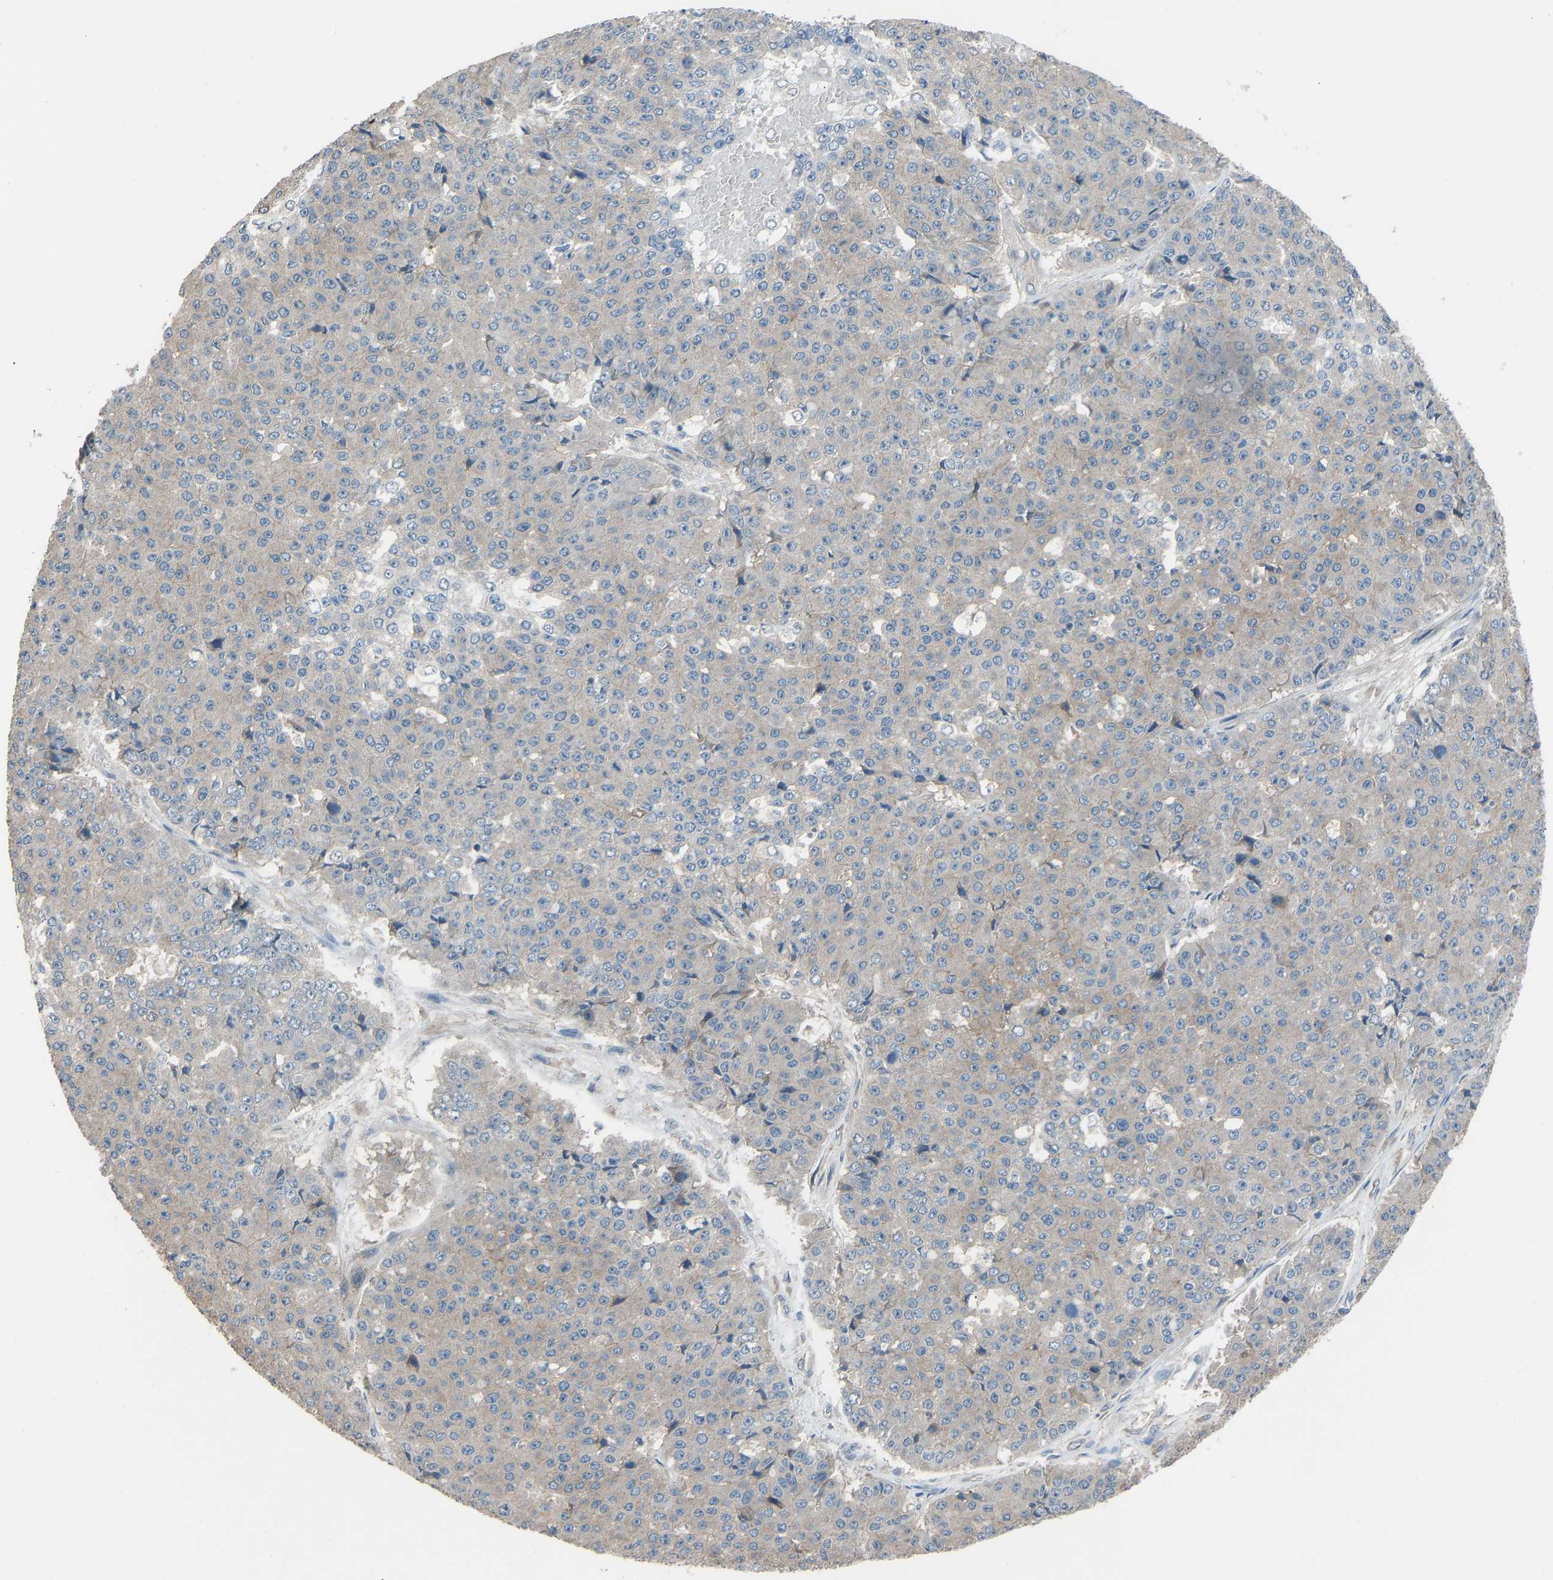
{"staining": {"intensity": "weak", "quantity": "25%-75%", "location": "cytoplasmic/membranous"}, "tissue": "pancreatic cancer", "cell_type": "Tumor cells", "image_type": "cancer", "snomed": [{"axis": "morphology", "description": "Adenocarcinoma, NOS"}, {"axis": "topography", "description": "Pancreas"}], "caption": "An image of pancreatic cancer stained for a protein shows weak cytoplasmic/membranous brown staining in tumor cells. (IHC, brightfield microscopy, high magnification).", "gene": "SLC43A1", "patient": {"sex": "male", "age": 50}}